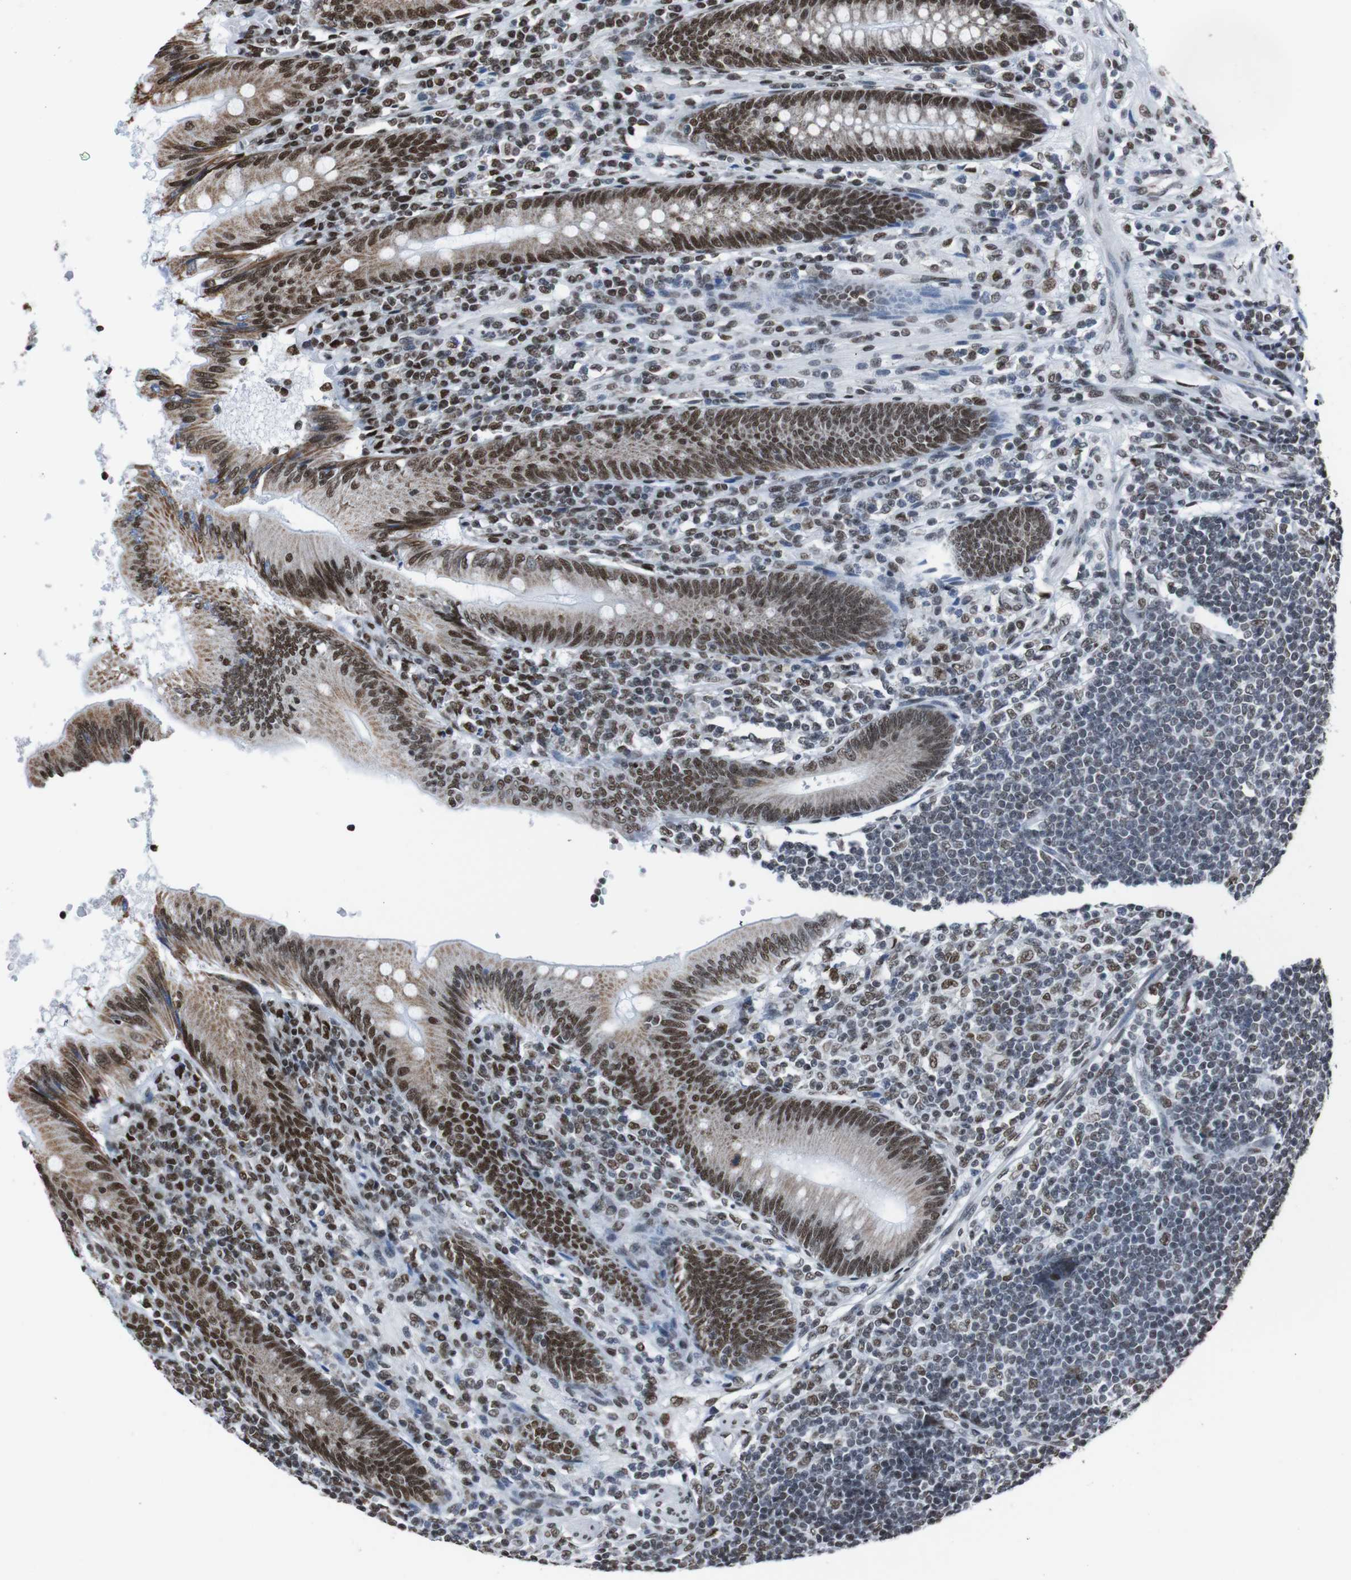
{"staining": {"intensity": "strong", "quantity": ">75%", "location": "nuclear"}, "tissue": "appendix", "cell_type": "Glandular cells", "image_type": "normal", "snomed": [{"axis": "morphology", "description": "Normal tissue, NOS"}, {"axis": "morphology", "description": "Inflammation, NOS"}, {"axis": "topography", "description": "Appendix"}], "caption": "Glandular cells exhibit strong nuclear expression in approximately >75% of cells in unremarkable appendix.", "gene": "ROMO1", "patient": {"sex": "male", "age": 46}}